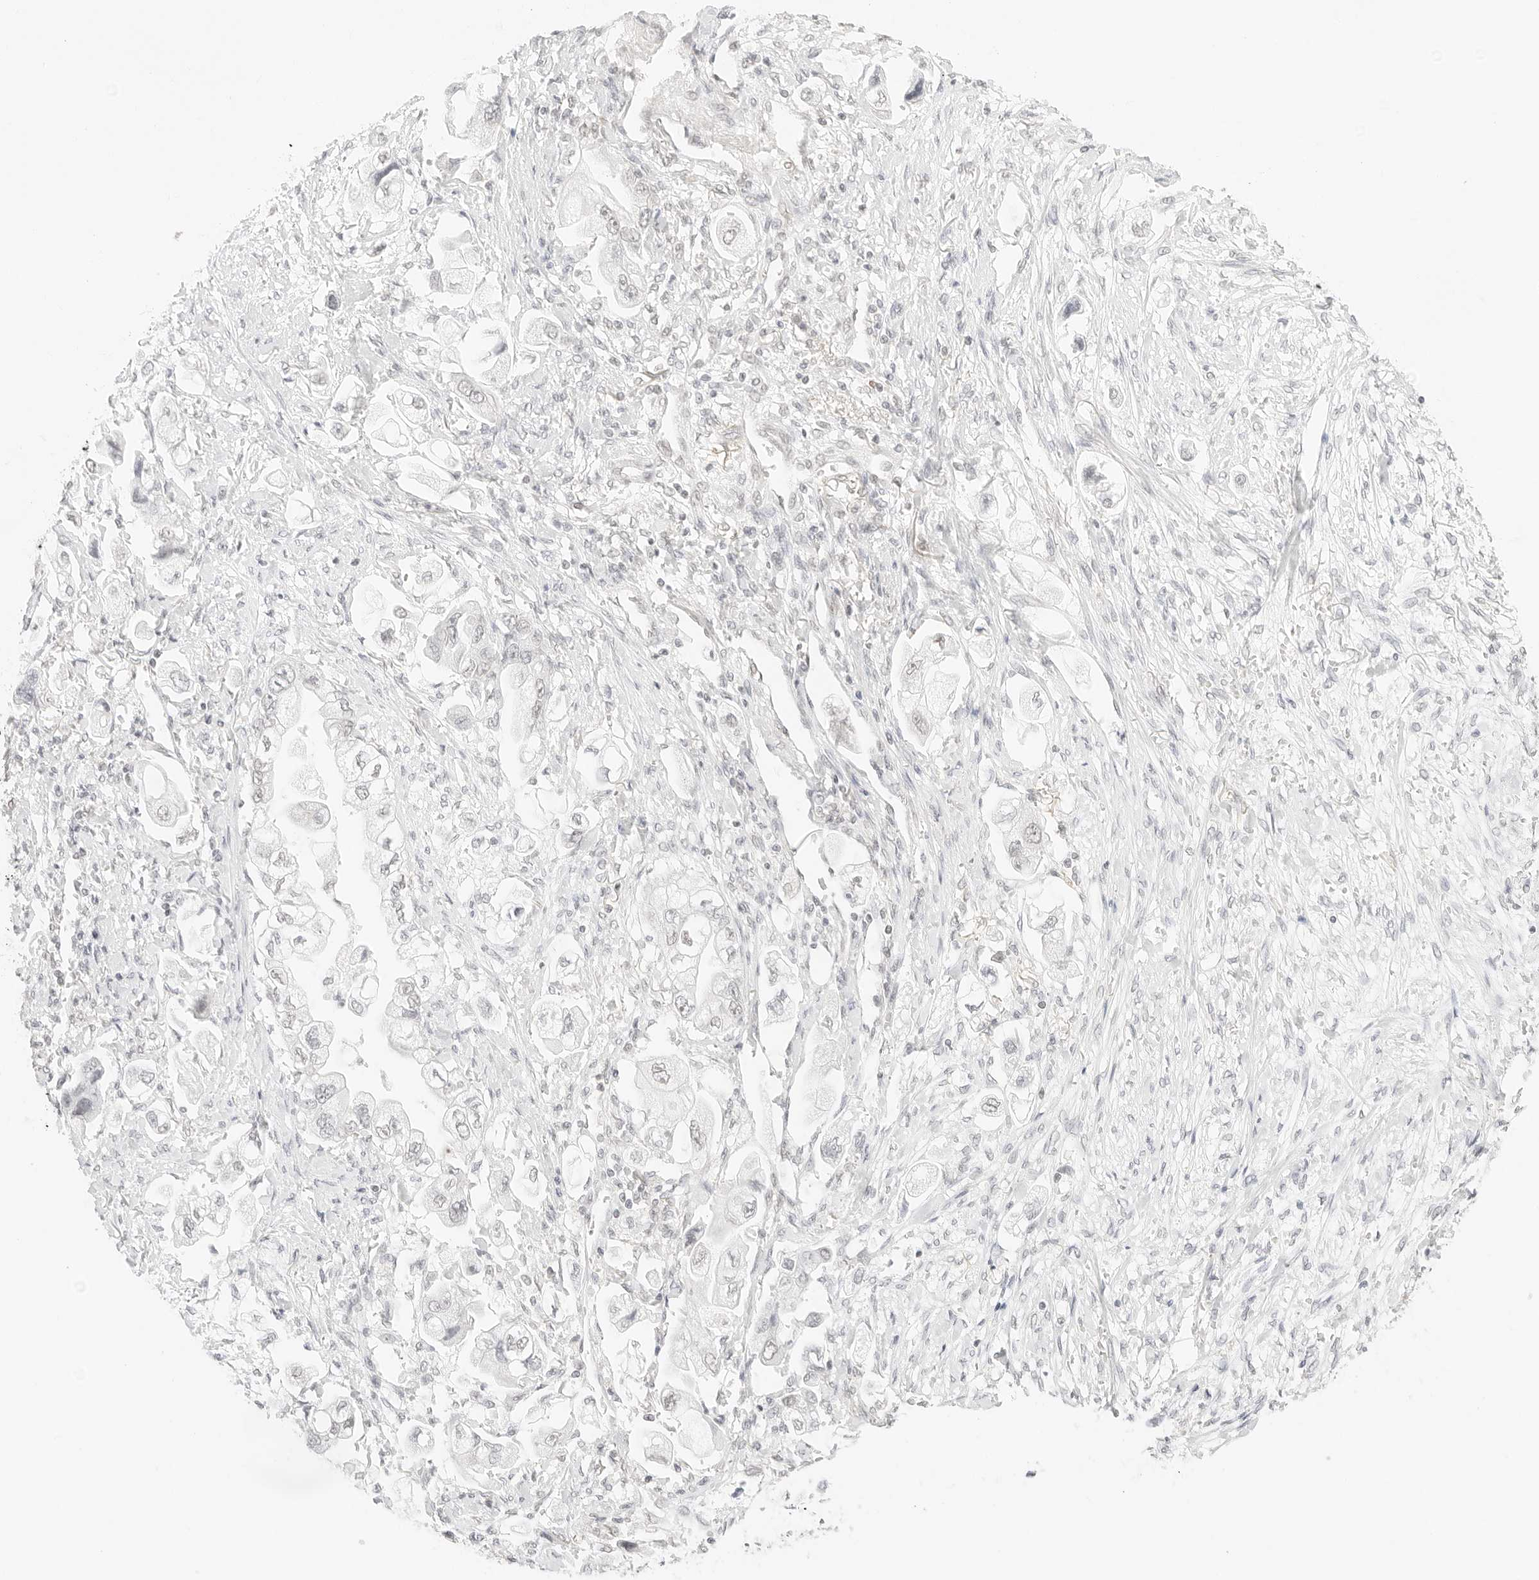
{"staining": {"intensity": "negative", "quantity": "none", "location": "none"}, "tissue": "stomach cancer", "cell_type": "Tumor cells", "image_type": "cancer", "snomed": [{"axis": "morphology", "description": "Adenocarcinoma, NOS"}, {"axis": "topography", "description": "Stomach"}], "caption": "High power microscopy histopathology image of an IHC image of stomach cancer, revealing no significant positivity in tumor cells.", "gene": "FBLN5", "patient": {"sex": "male", "age": 62}}